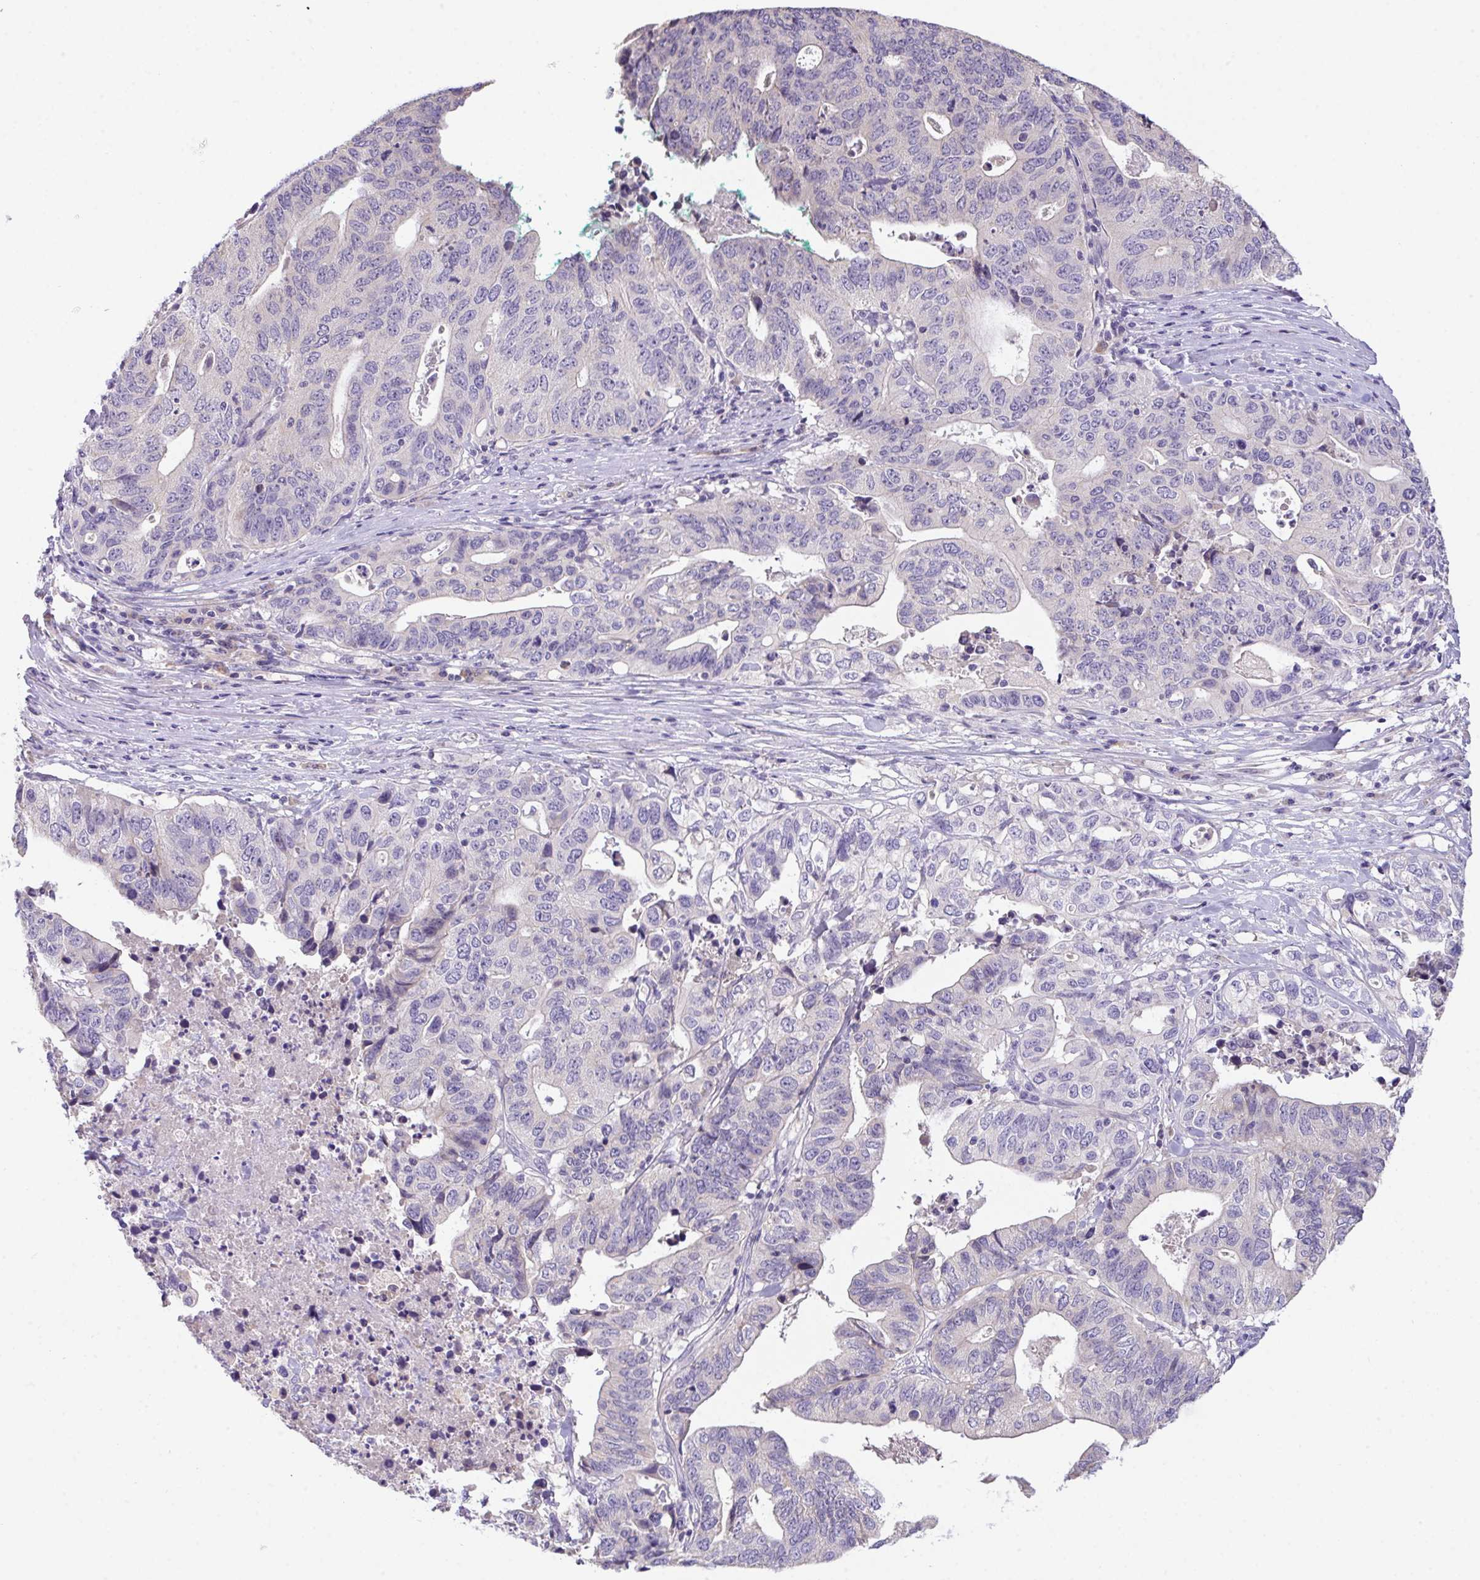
{"staining": {"intensity": "negative", "quantity": "none", "location": "none"}, "tissue": "stomach cancer", "cell_type": "Tumor cells", "image_type": "cancer", "snomed": [{"axis": "morphology", "description": "Adenocarcinoma, NOS"}, {"axis": "topography", "description": "Stomach, upper"}], "caption": "Immunohistochemical staining of human stomach adenocarcinoma displays no significant positivity in tumor cells.", "gene": "ZNF581", "patient": {"sex": "female", "age": 67}}